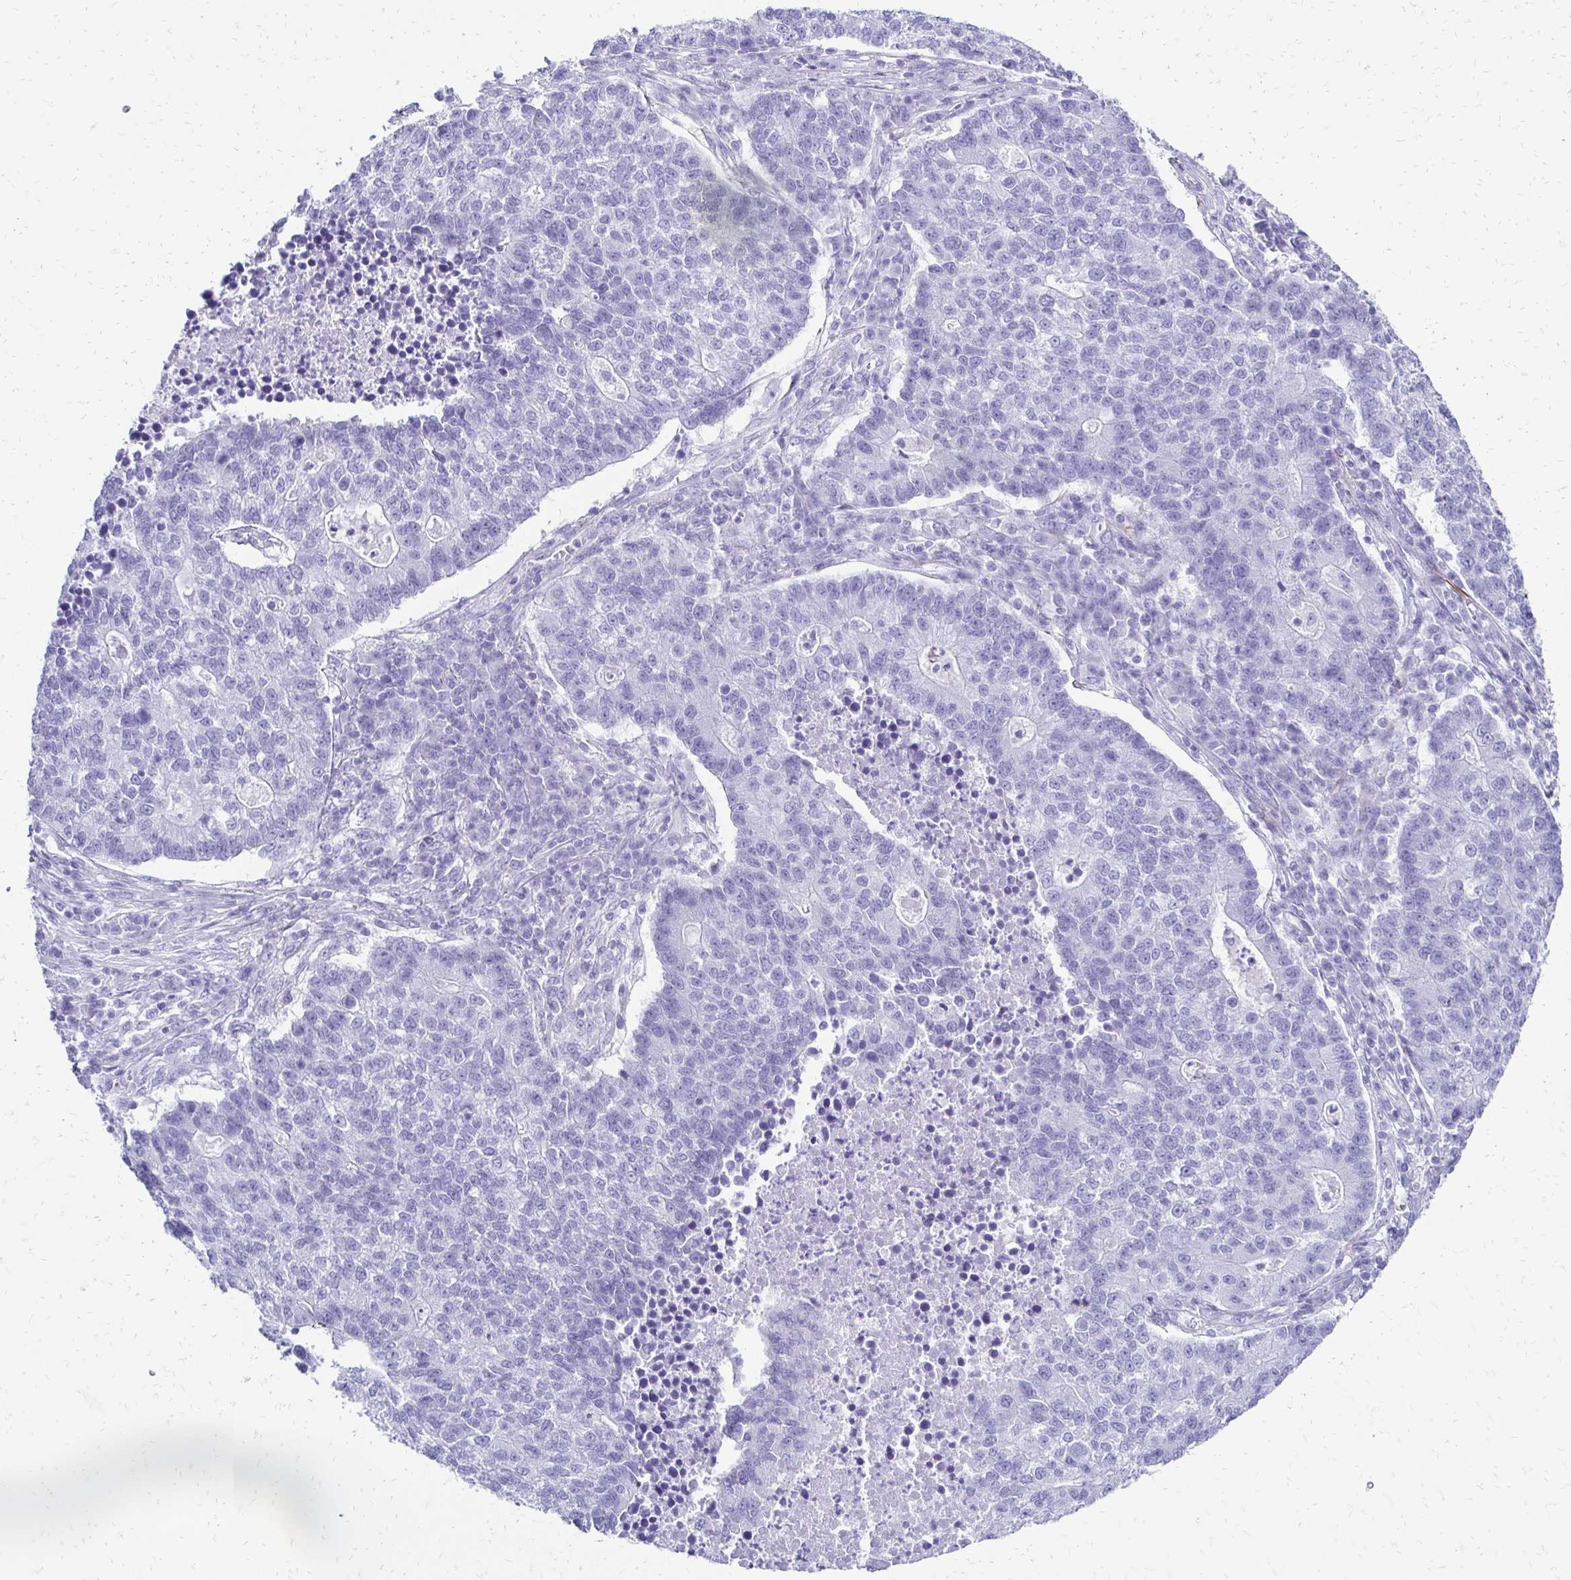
{"staining": {"intensity": "negative", "quantity": "none", "location": "none"}, "tissue": "lung cancer", "cell_type": "Tumor cells", "image_type": "cancer", "snomed": [{"axis": "morphology", "description": "Adenocarcinoma, NOS"}, {"axis": "topography", "description": "Lung"}], "caption": "Protein analysis of adenocarcinoma (lung) reveals no significant staining in tumor cells.", "gene": "TMEM54", "patient": {"sex": "male", "age": 57}}